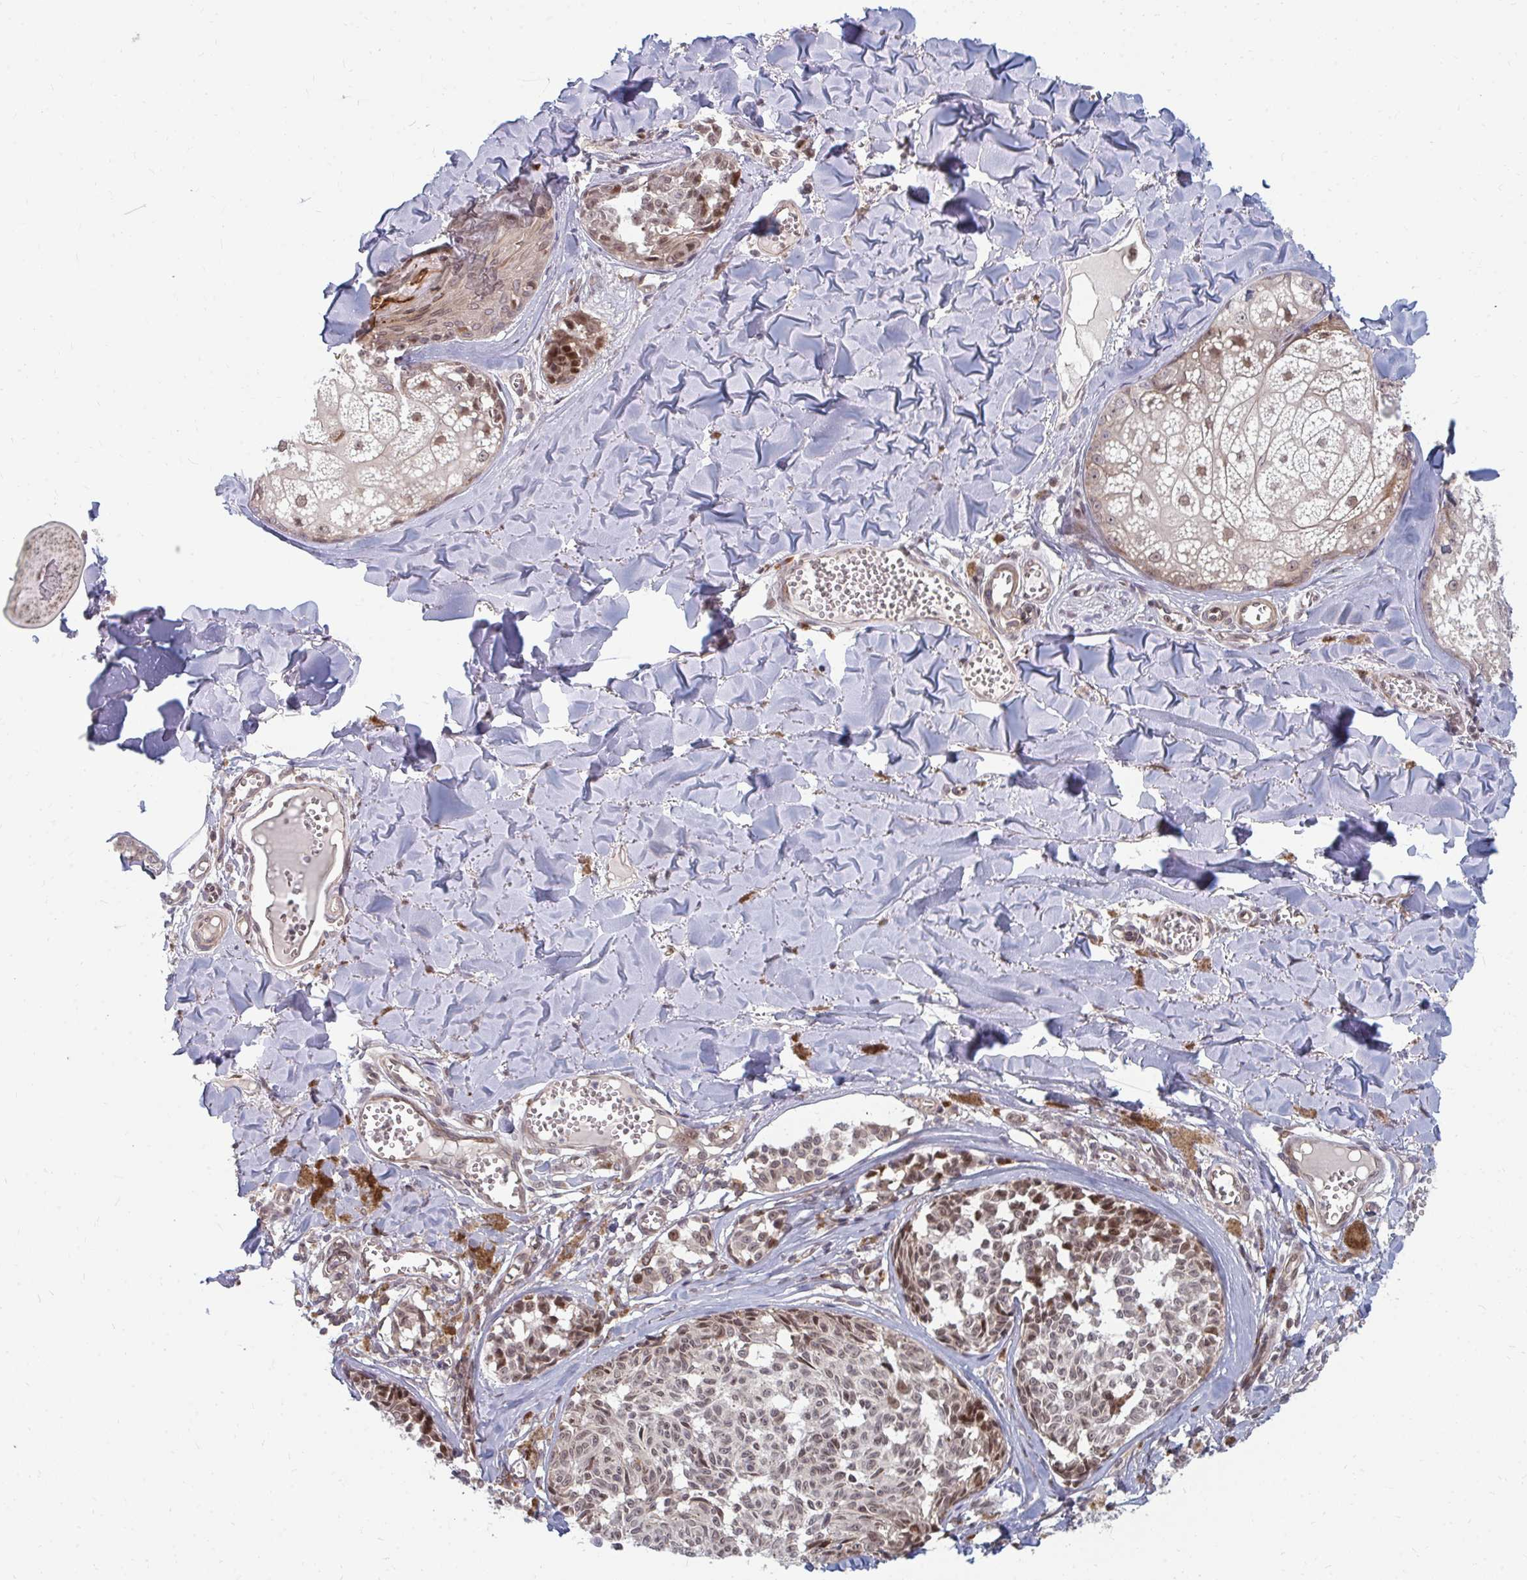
{"staining": {"intensity": "weak", "quantity": "25%-75%", "location": "nuclear"}, "tissue": "melanoma", "cell_type": "Tumor cells", "image_type": "cancer", "snomed": [{"axis": "morphology", "description": "Malignant melanoma, NOS"}, {"axis": "topography", "description": "Skin"}], "caption": "Tumor cells demonstrate low levels of weak nuclear staining in approximately 25%-75% of cells in human malignant melanoma. The staining is performed using DAB brown chromogen to label protein expression. The nuclei are counter-stained blue using hematoxylin.", "gene": "ZNF285", "patient": {"sex": "female", "age": 43}}